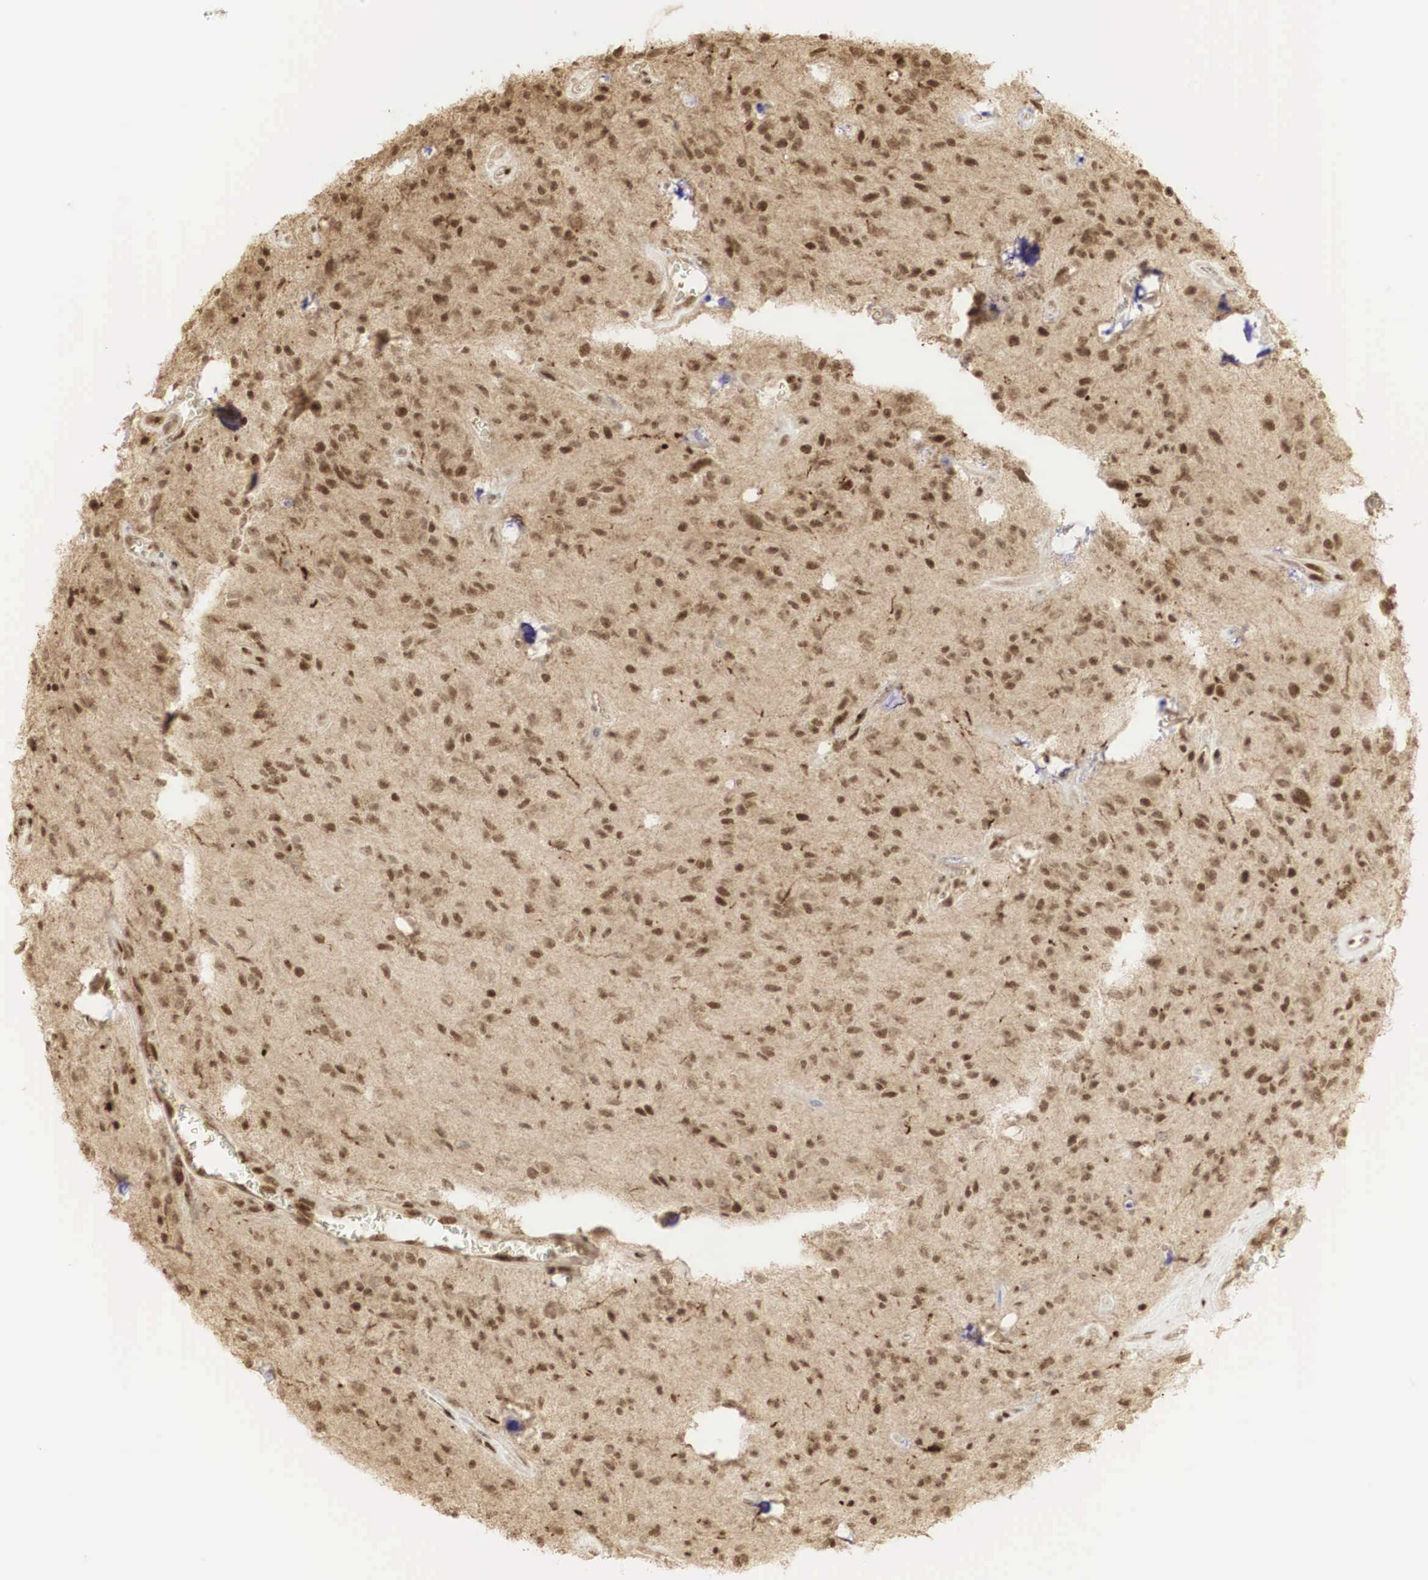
{"staining": {"intensity": "moderate", "quantity": ">75%", "location": "cytoplasmic/membranous,nuclear"}, "tissue": "glioma", "cell_type": "Tumor cells", "image_type": "cancer", "snomed": [{"axis": "morphology", "description": "Glioma, malignant, Low grade"}, {"axis": "topography", "description": "Brain"}], "caption": "Immunohistochemical staining of human glioma shows medium levels of moderate cytoplasmic/membranous and nuclear protein expression in approximately >75% of tumor cells.", "gene": "RNF113A", "patient": {"sex": "female", "age": 15}}